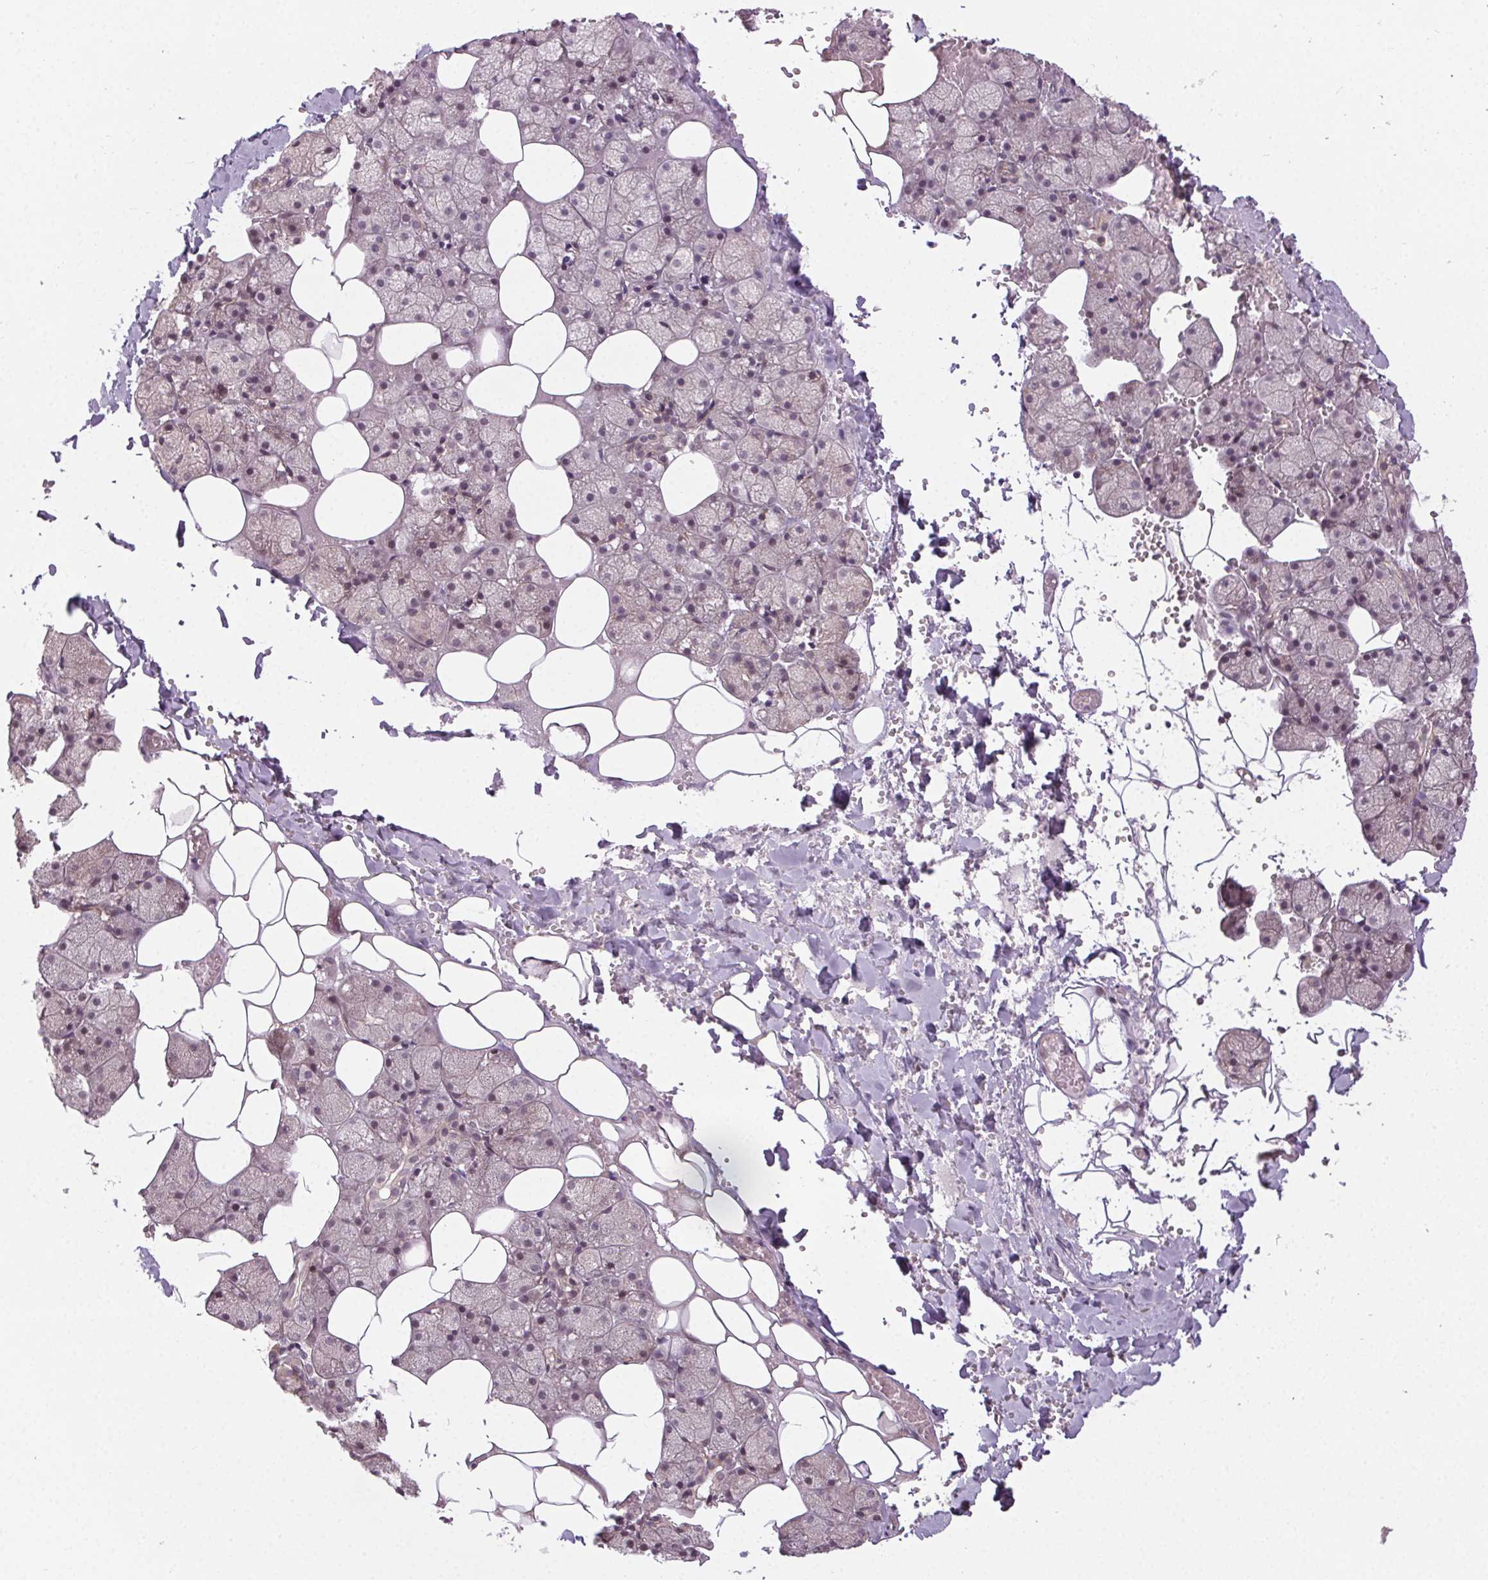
{"staining": {"intensity": "weak", "quantity": "25%-75%", "location": "cytoplasmic/membranous"}, "tissue": "salivary gland", "cell_type": "Glandular cells", "image_type": "normal", "snomed": [{"axis": "morphology", "description": "Normal tissue, NOS"}, {"axis": "topography", "description": "Salivary gland"}], "caption": "Approximately 25%-75% of glandular cells in benign human salivary gland reveal weak cytoplasmic/membranous protein positivity as visualized by brown immunohistochemical staining.", "gene": "ATP1B3", "patient": {"sex": "male", "age": 38}}